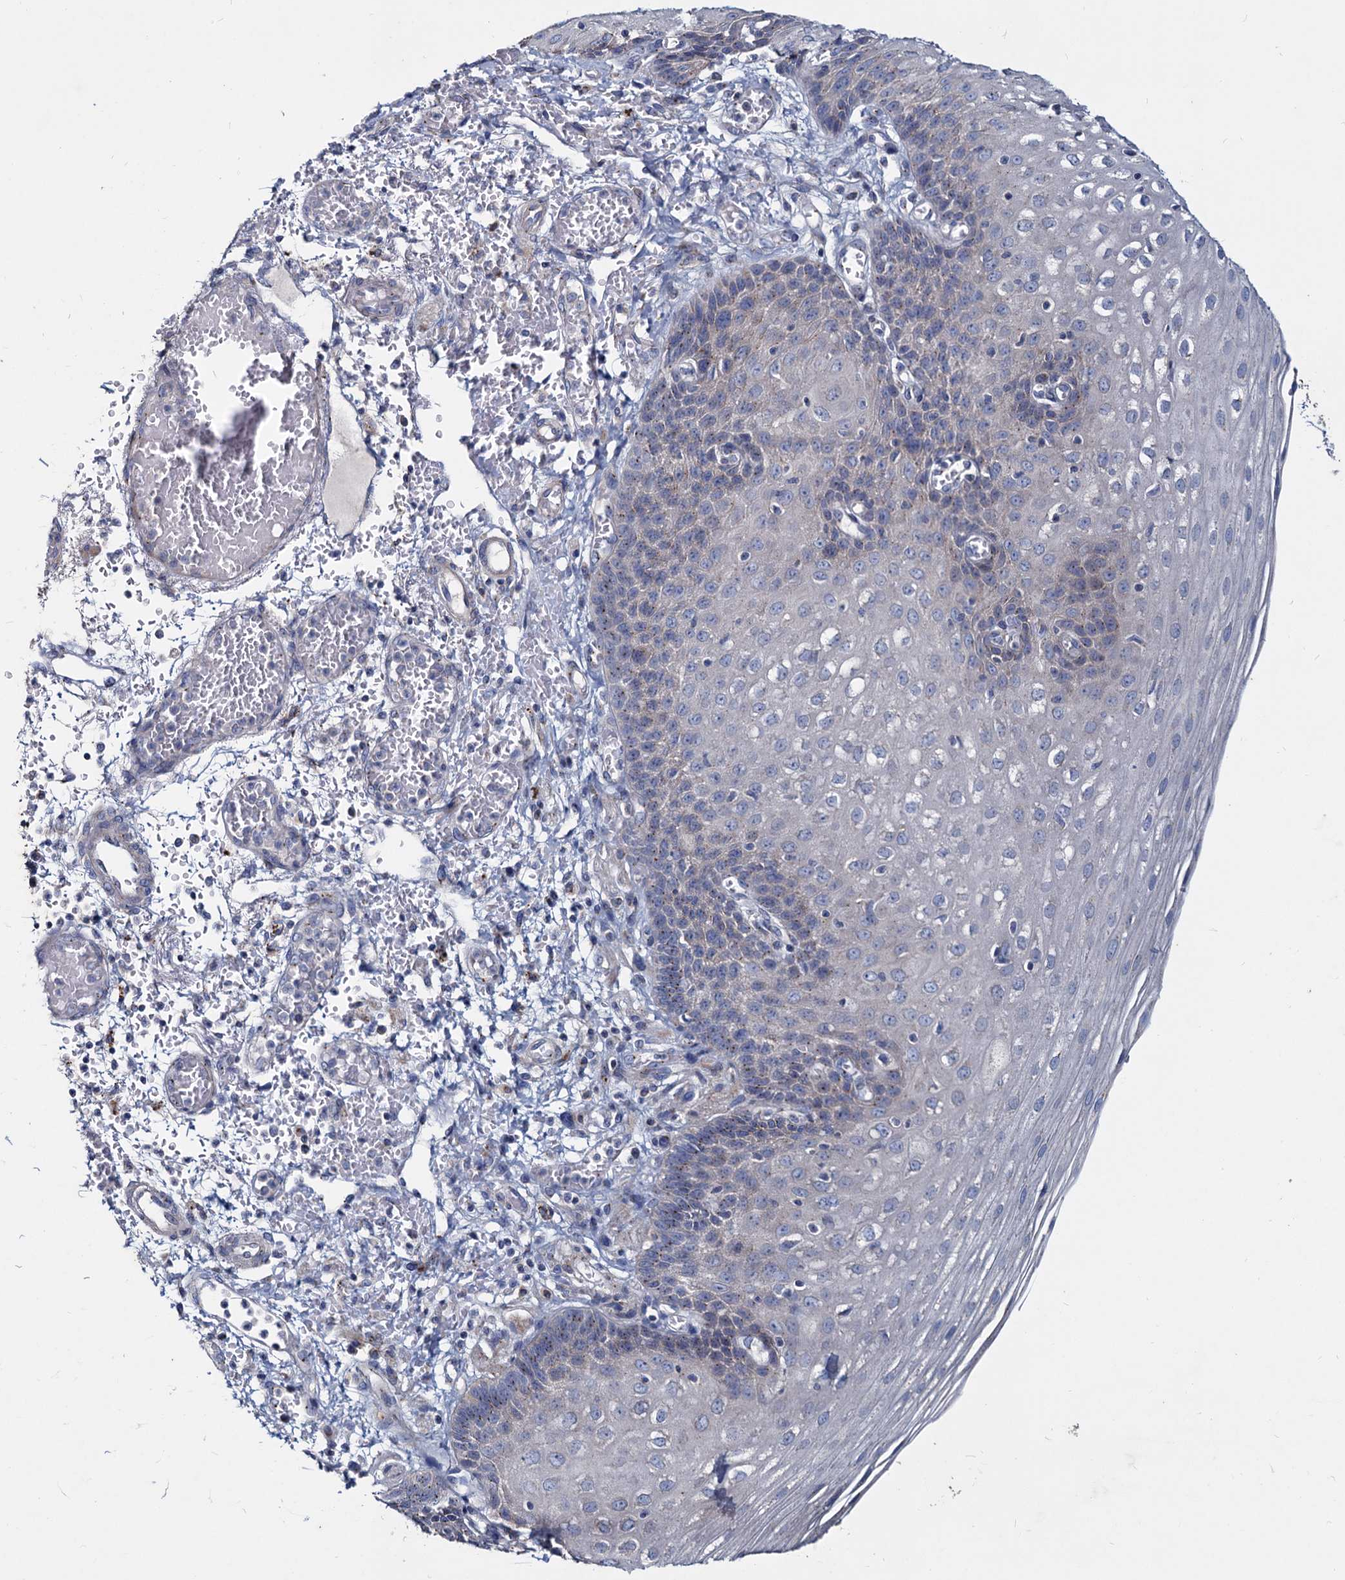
{"staining": {"intensity": "negative", "quantity": "none", "location": "none"}, "tissue": "esophagus", "cell_type": "Squamous epithelial cells", "image_type": "normal", "snomed": [{"axis": "morphology", "description": "Normal tissue, NOS"}, {"axis": "topography", "description": "Esophagus"}], "caption": "An image of human esophagus is negative for staining in squamous epithelial cells. (DAB immunohistochemistry (IHC) with hematoxylin counter stain).", "gene": "AGBL4", "patient": {"sex": "male", "age": 81}}